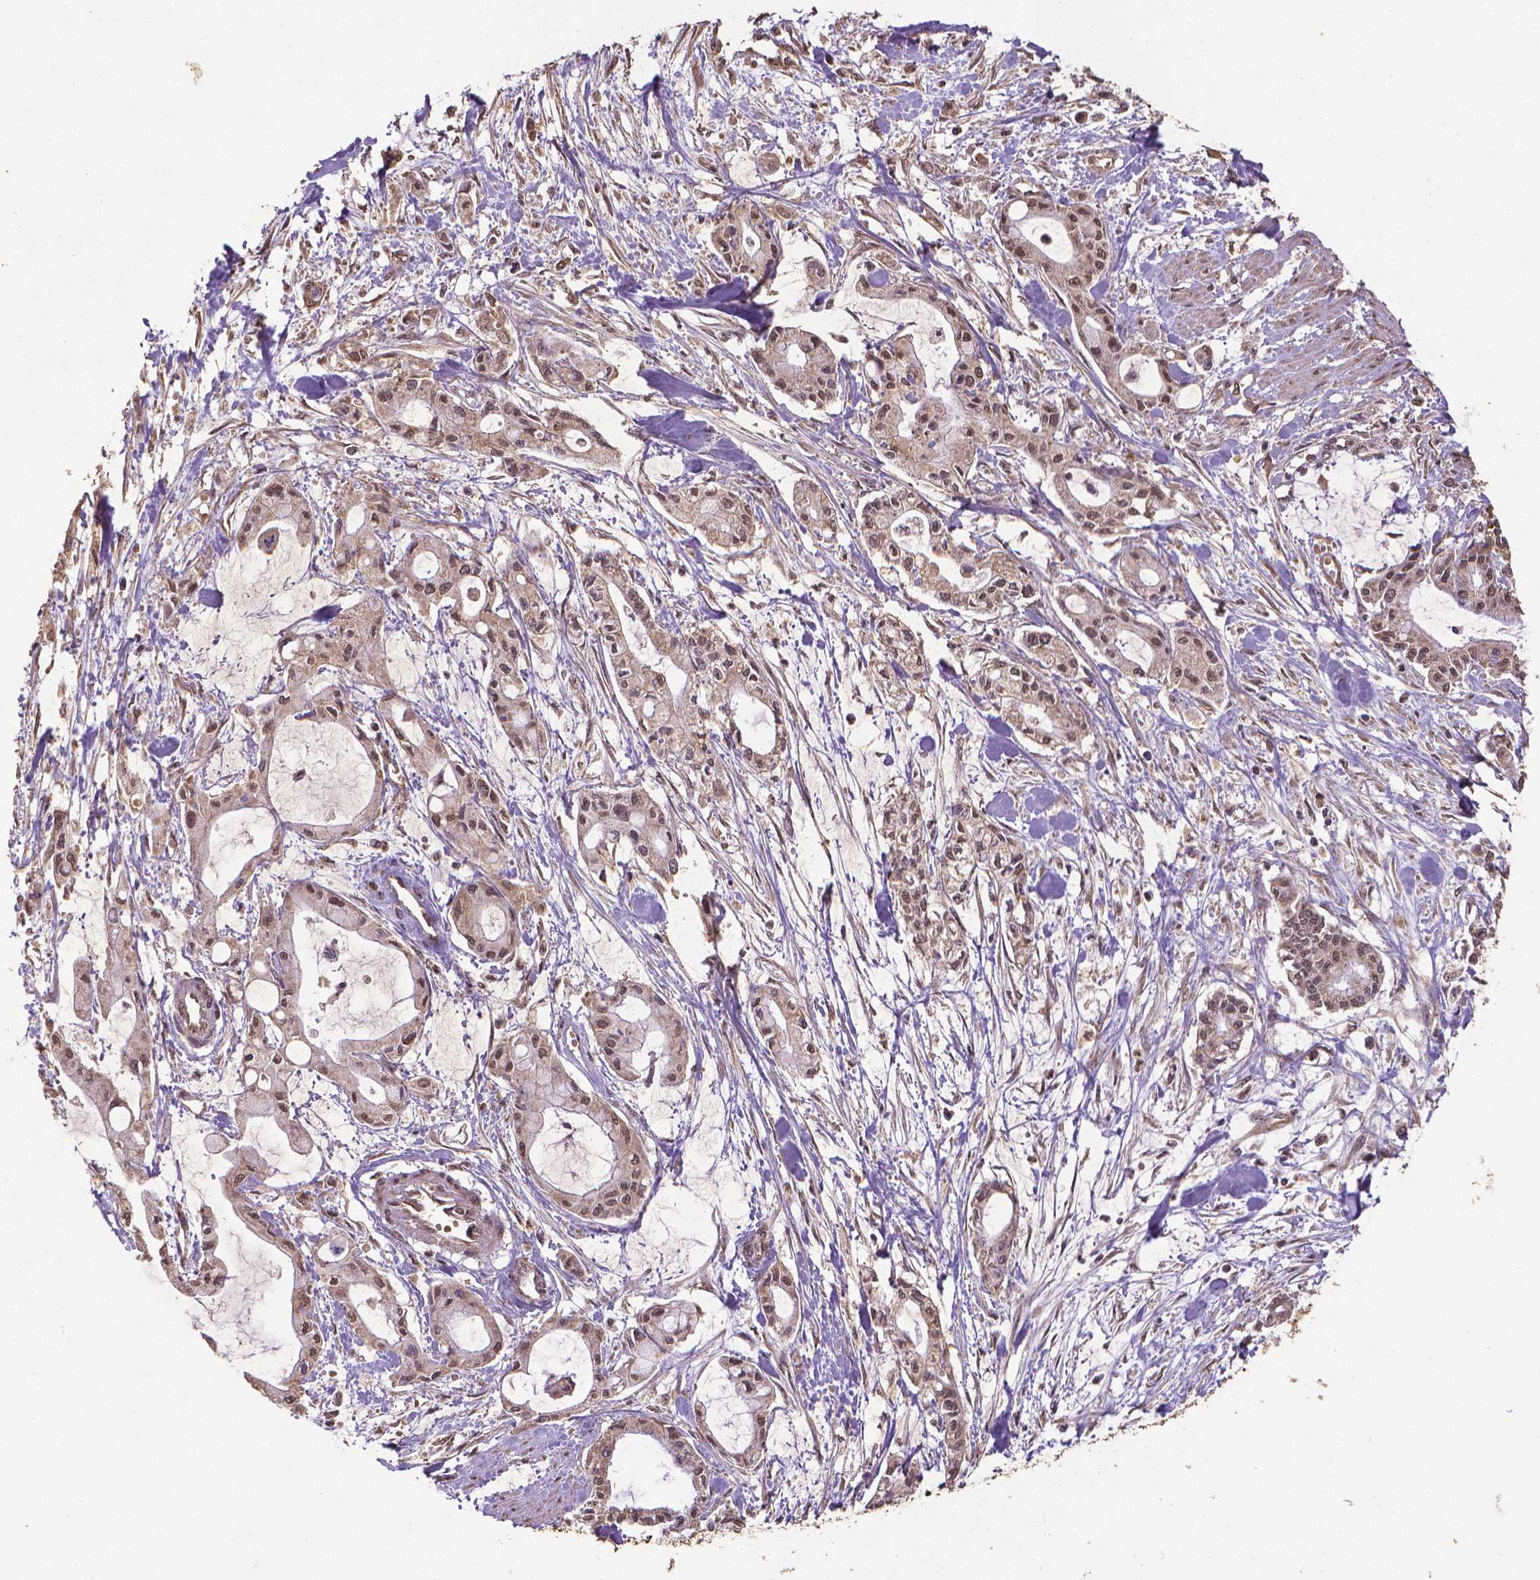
{"staining": {"intensity": "moderate", "quantity": ">75%", "location": "cytoplasmic/membranous,nuclear"}, "tissue": "pancreatic cancer", "cell_type": "Tumor cells", "image_type": "cancer", "snomed": [{"axis": "morphology", "description": "Adenocarcinoma, NOS"}, {"axis": "topography", "description": "Pancreas"}], "caption": "A brown stain shows moderate cytoplasmic/membranous and nuclear positivity of a protein in human pancreatic cancer (adenocarcinoma) tumor cells.", "gene": "DCAF1", "patient": {"sex": "male", "age": 48}}